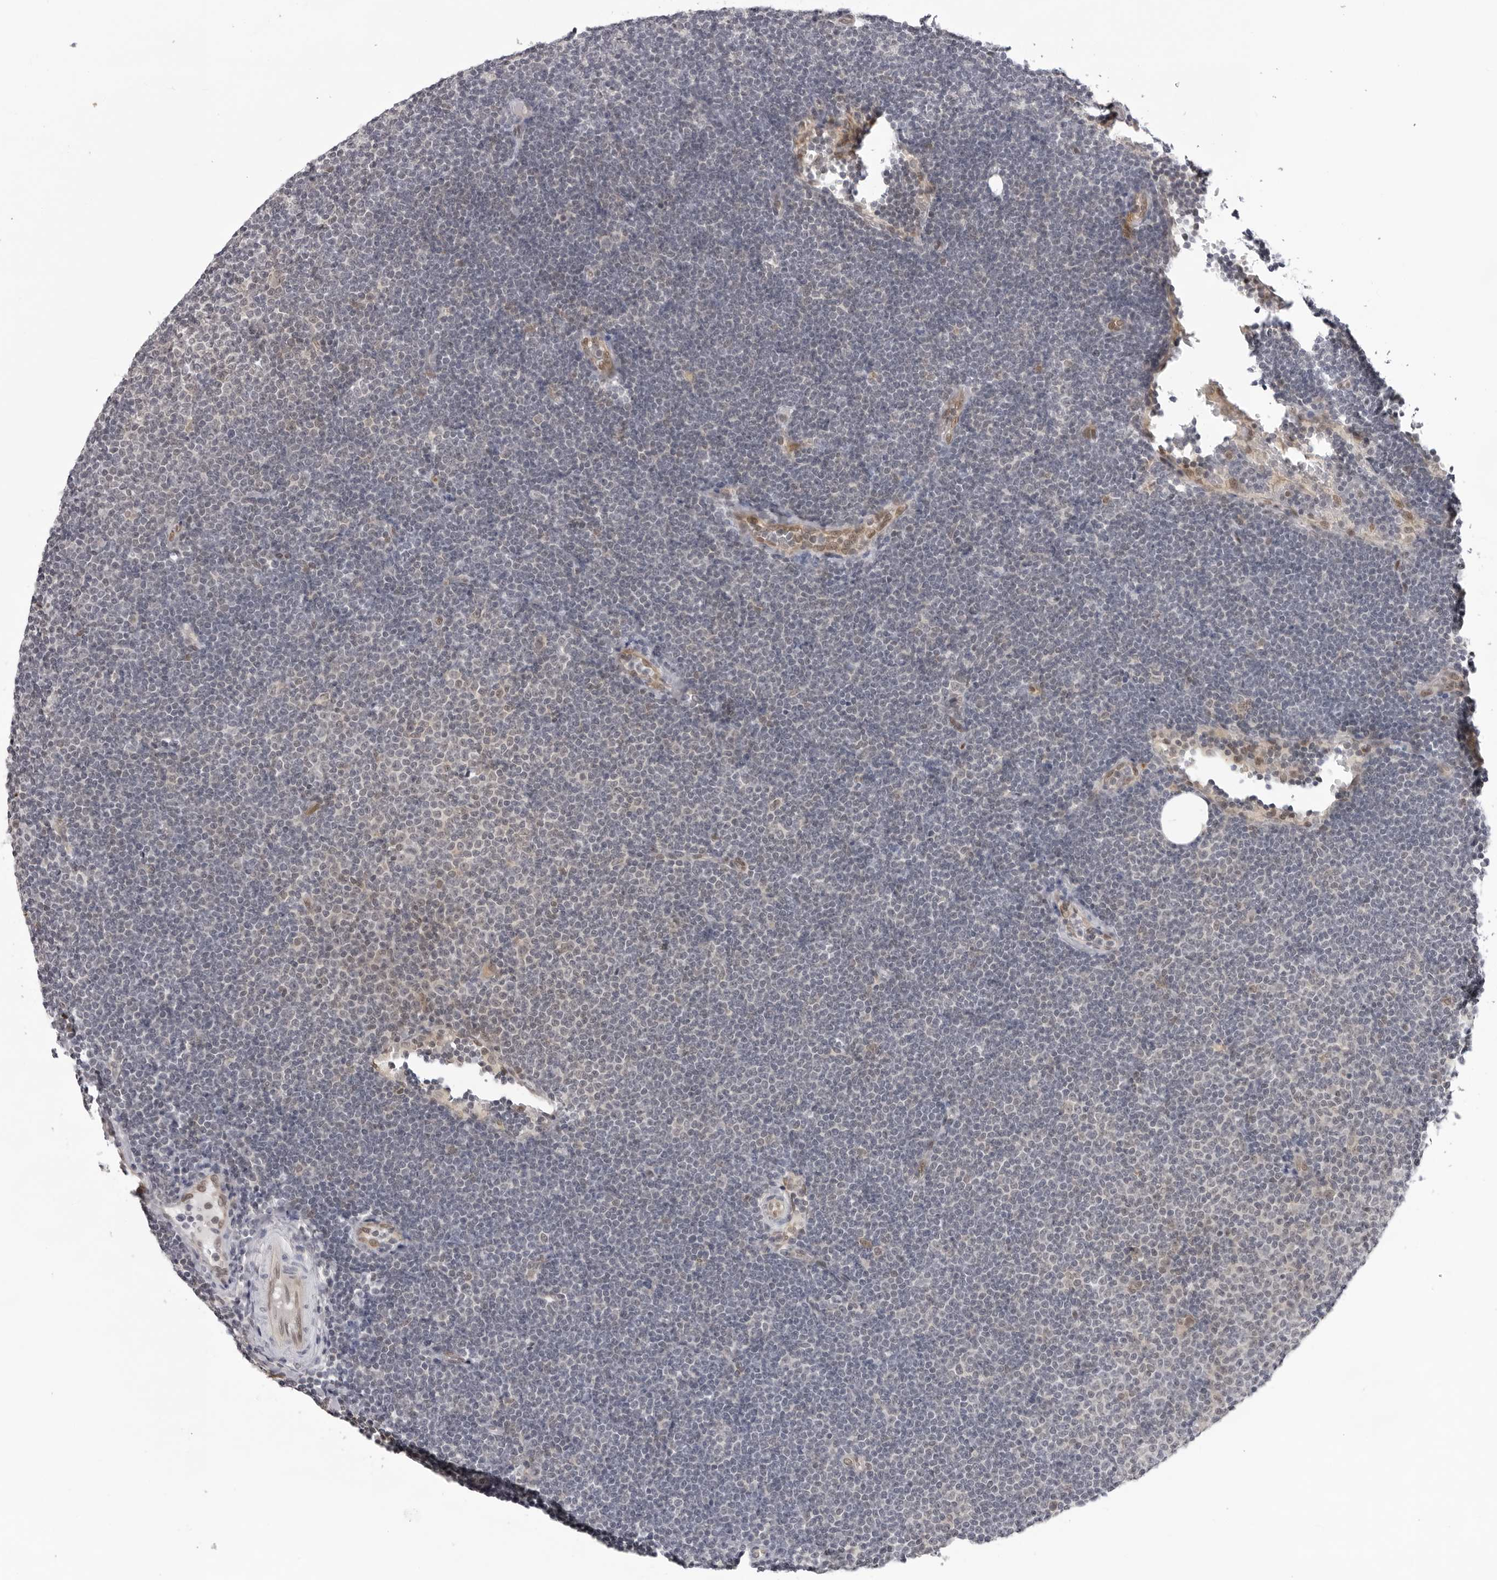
{"staining": {"intensity": "negative", "quantity": "none", "location": "none"}, "tissue": "lymphoma", "cell_type": "Tumor cells", "image_type": "cancer", "snomed": [{"axis": "morphology", "description": "Malignant lymphoma, non-Hodgkin's type, Low grade"}, {"axis": "topography", "description": "Lymph node"}], "caption": "Tumor cells show no significant protein expression in lymphoma.", "gene": "CASP7", "patient": {"sex": "female", "age": 53}}